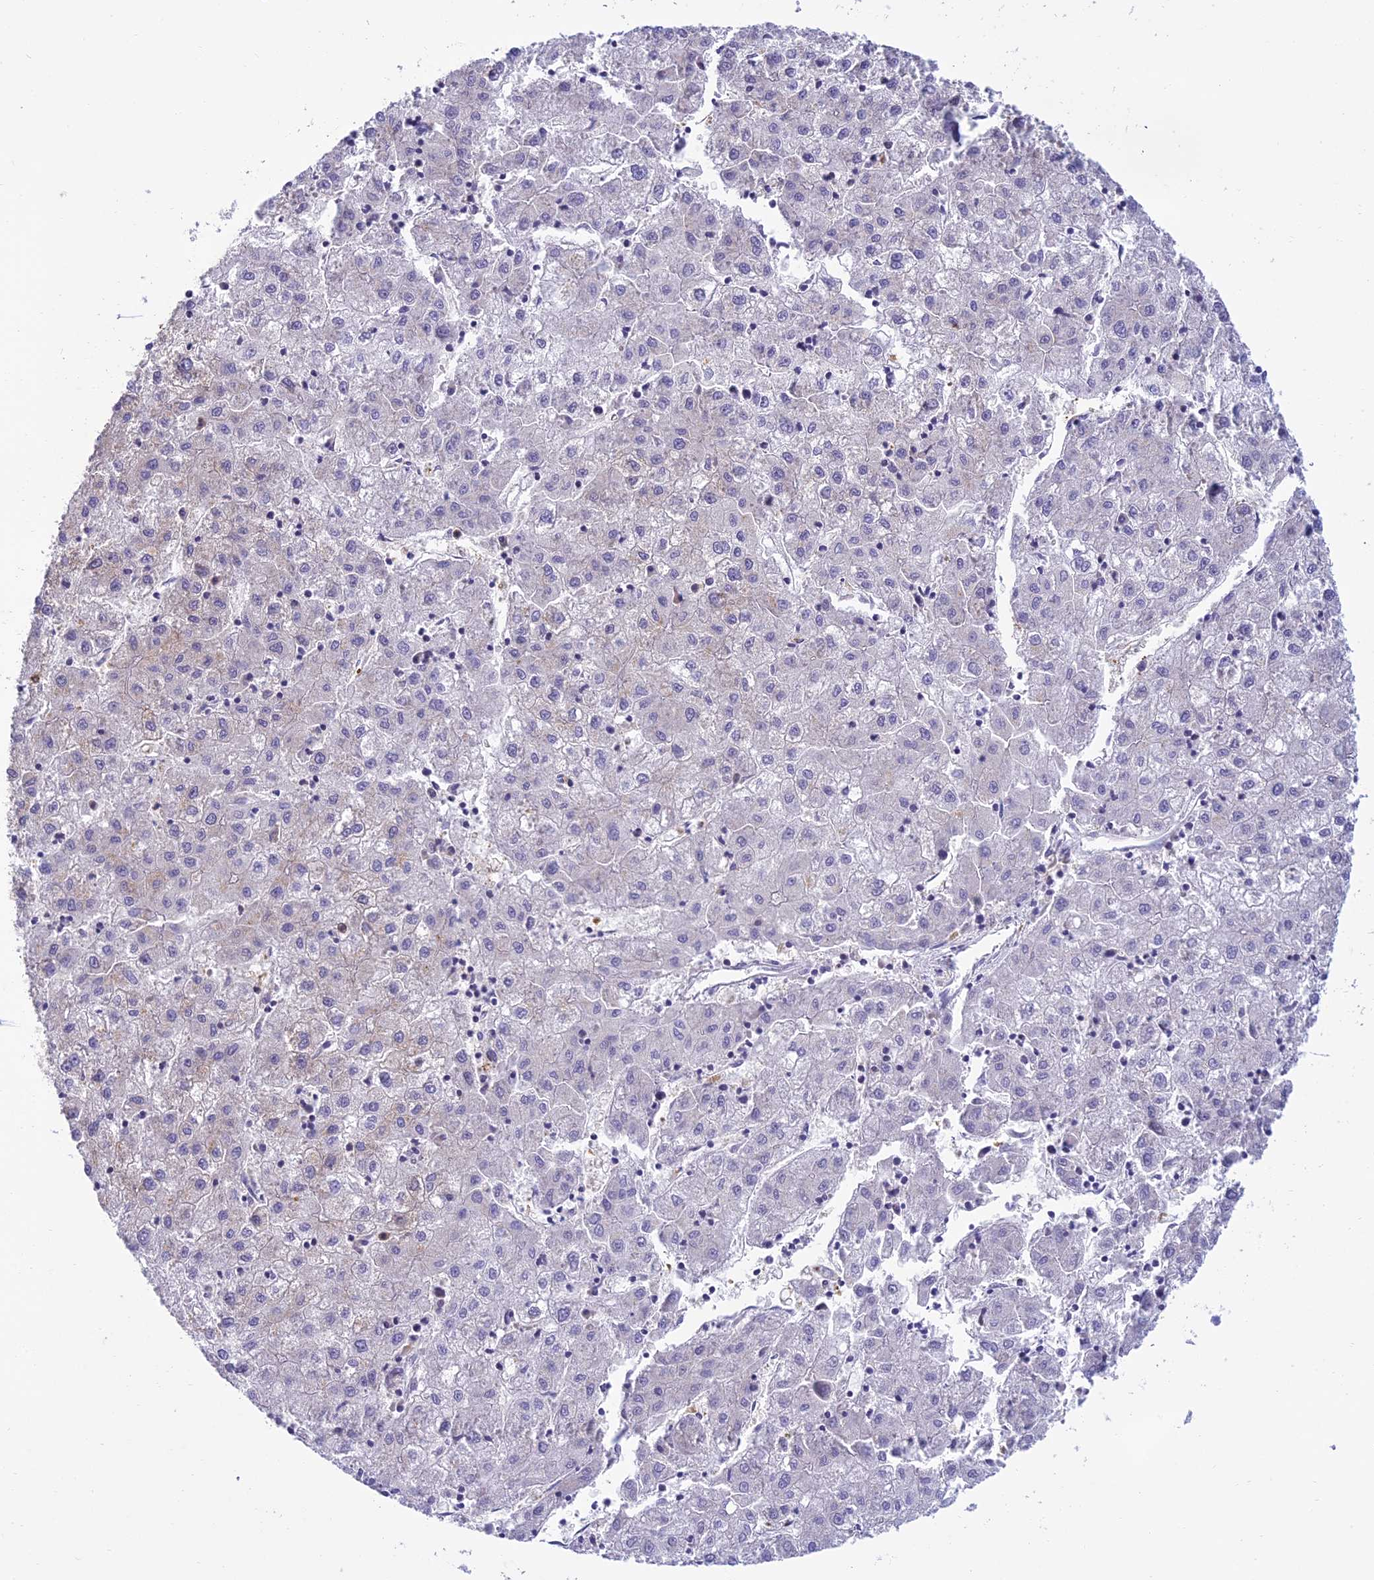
{"staining": {"intensity": "negative", "quantity": "none", "location": "none"}, "tissue": "liver cancer", "cell_type": "Tumor cells", "image_type": "cancer", "snomed": [{"axis": "morphology", "description": "Carcinoma, Hepatocellular, NOS"}, {"axis": "topography", "description": "Liver"}], "caption": "A micrograph of liver cancer stained for a protein shows no brown staining in tumor cells.", "gene": "UBE2G1", "patient": {"sex": "male", "age": 72}}